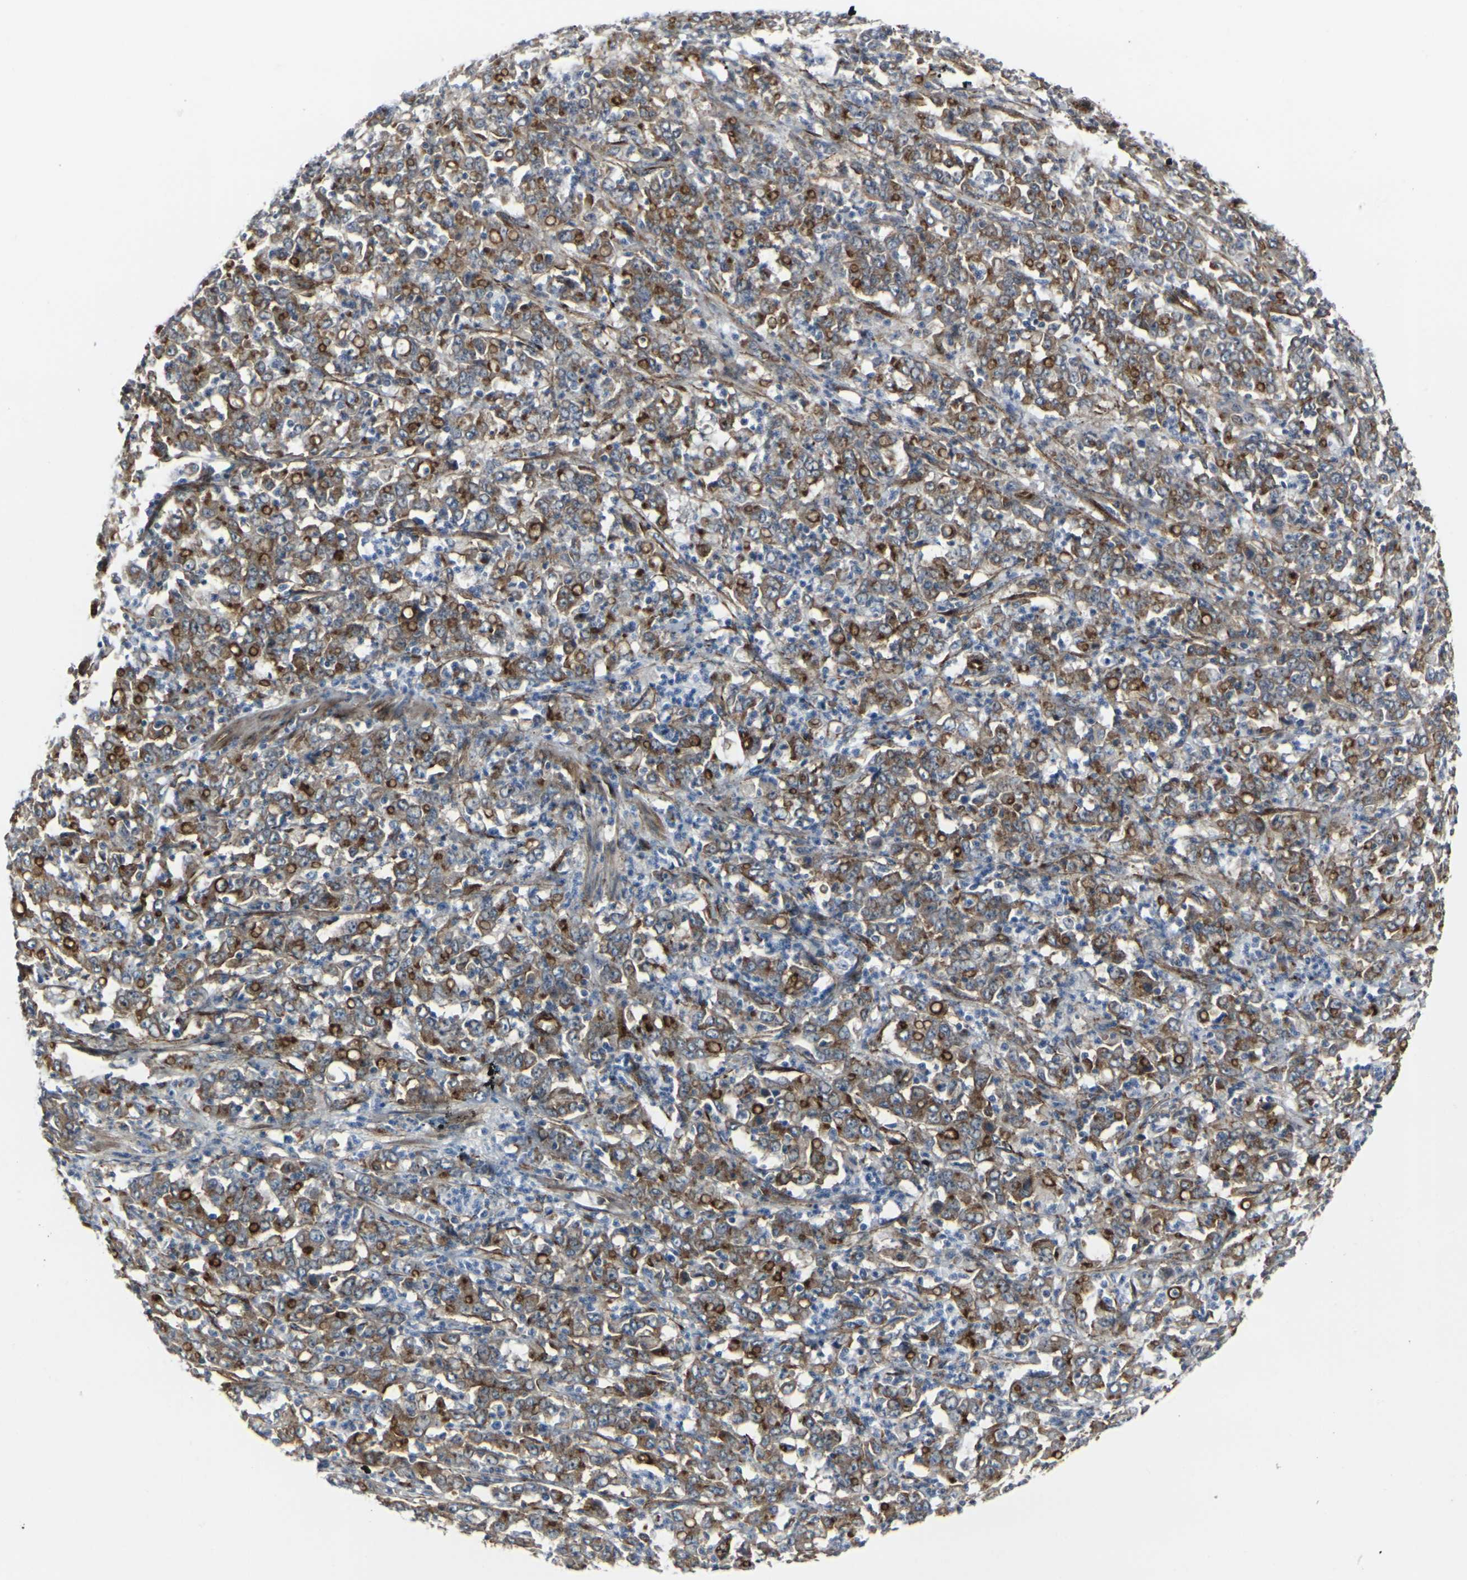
{"staining": {"intensity": "moderate", "quantity": ">75%", "location": "cytoplasmic/membranous"}, "tissue": "stomach cancer", "cell_type": "Tumor cells", "image_type": "cancer", "snomed": [{"axis": "morphology", "description": "Adenocarcinoma, NOS"}, {"axis": "topography", "description": "Stomach, lower"}], "caption": "Stomach cancer (adenocarcinoma) tissue displays moderate cytoplasmic/membranous expression in approximately >75% of tumor cells", "gene": "MYOF", "patient": {"sex": "female", "age": 71}}